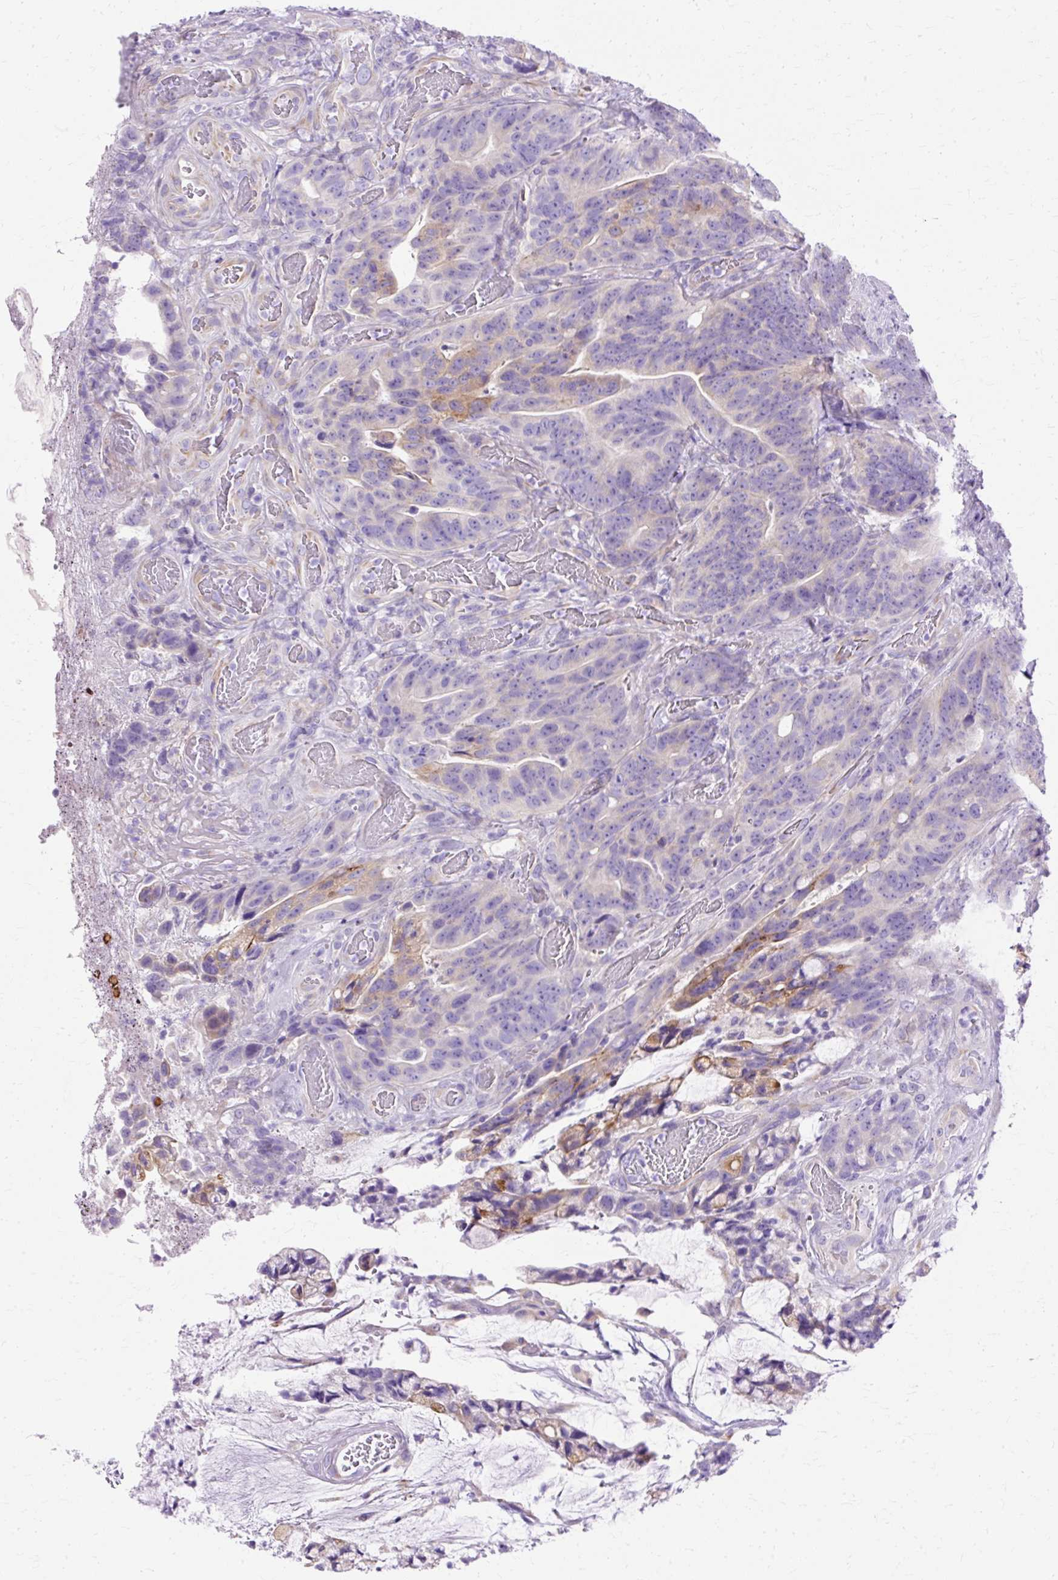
{"staining": {"intensity": "weak", "quantity": "<25%", "location": "cytoplasmic/membranous"}, "tissue": "colorectal cancer", "cell_type": "Tumor cells", "image_type": "cancer", "snomed": [{"axis": "morphology", "description": "Adenocarcinoma, NOS"}, {"axis": "topography", "description": "Colon"}], "caption": "An IHC image of colorectal cancer (adenocarcinoma) is shown. There is no staining in tumor cells of colorectal cancer (adenocarcinoma).", "gene": "MYO6", "patient": {"sex": "female", "age": 82}}